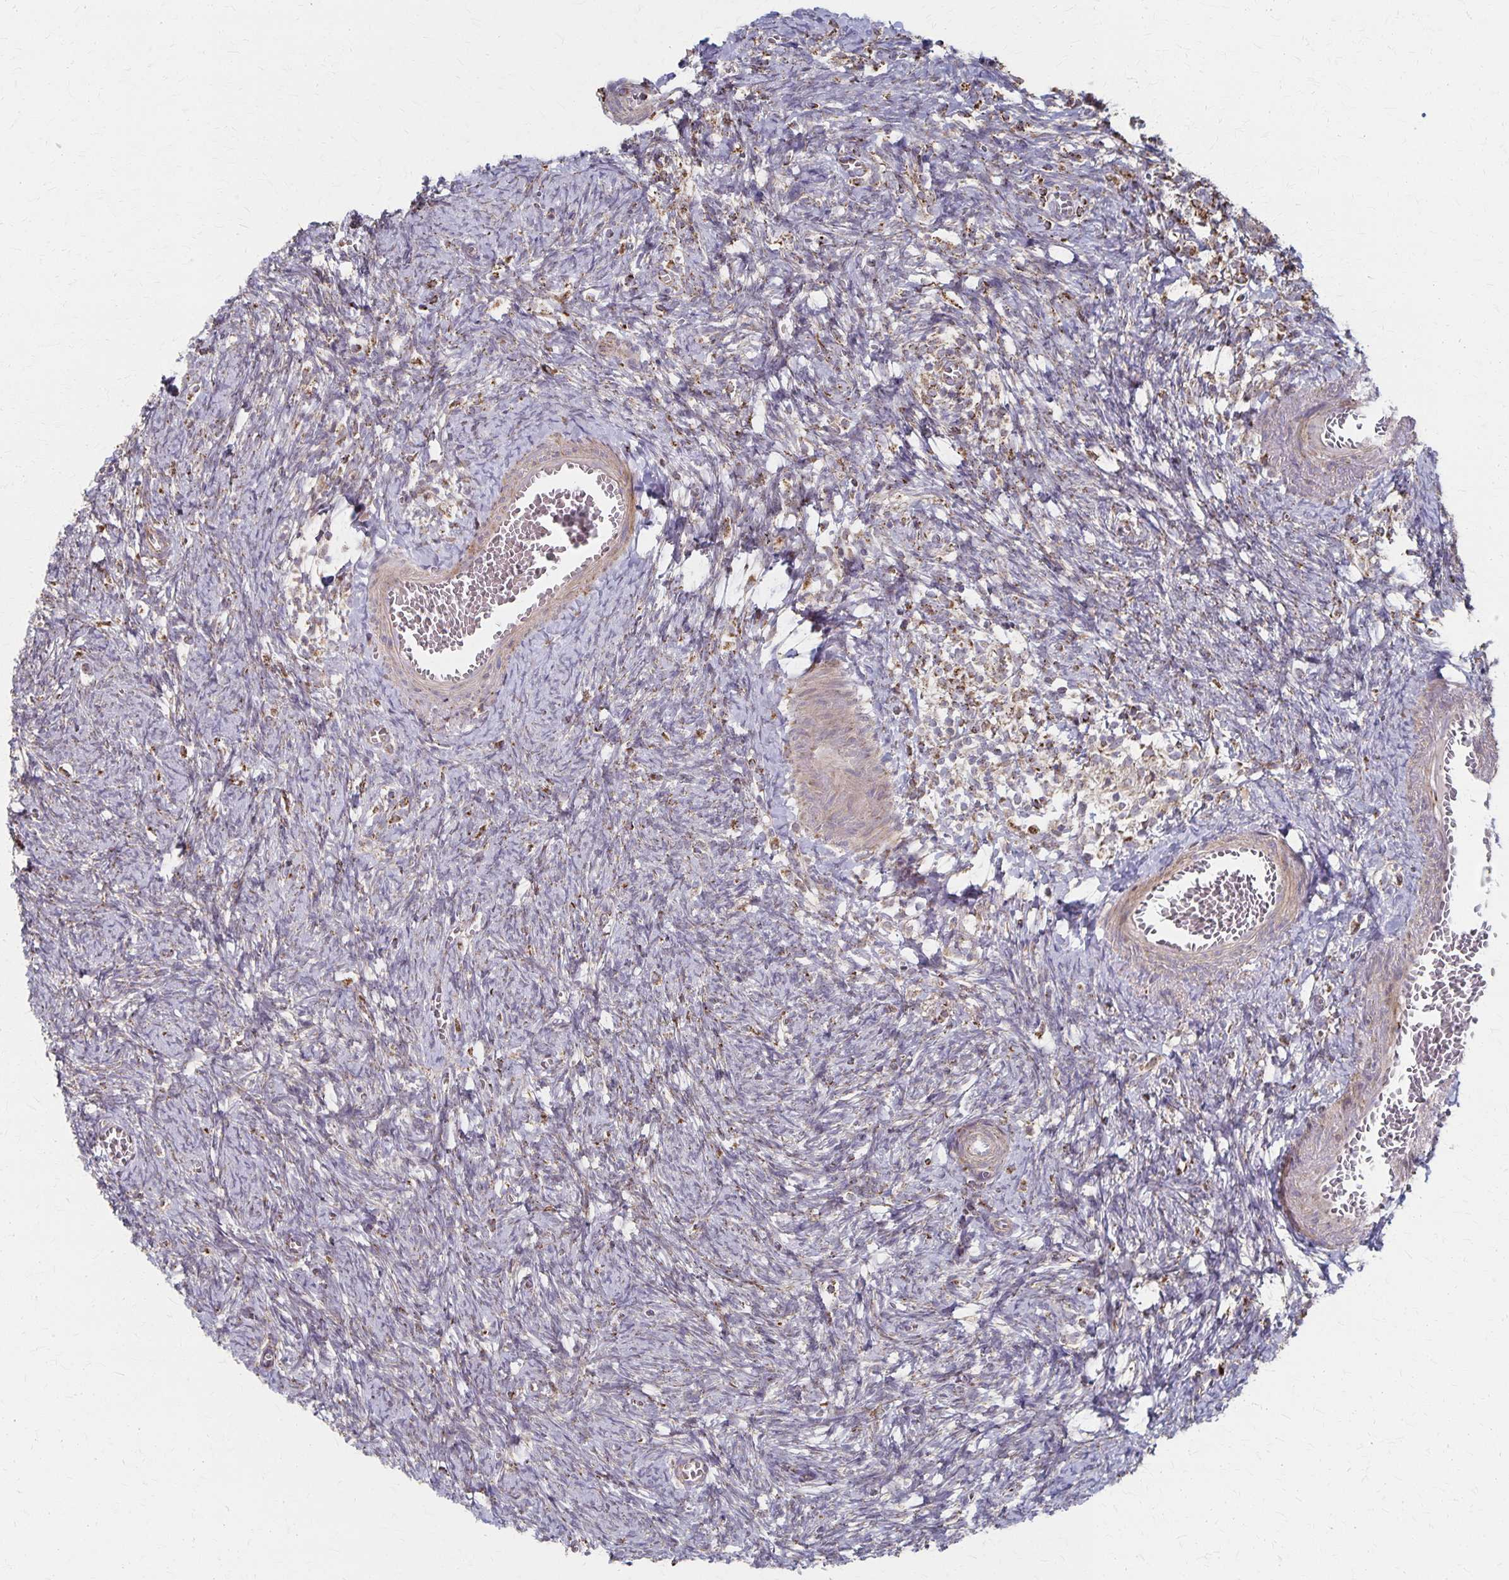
{"staining": {"intensity": "negative", "quantity": "none", "location": "none"}, "tissue": "ovary", "cell_type": "Ovarian stroma cells", "image_type": "normal", "snomed": [{"axis": "morphology", "description": "Normal tissue, NOS"}, {"axis": "topography", "description": "Ovary"}], "caption": "Human ovary stained for a protein using immunohistochemistry (IHC) shows no expression in ovarian stroma cells.", "gene": "DYRK4", "patient": {"sex": "female", "age": 41}}